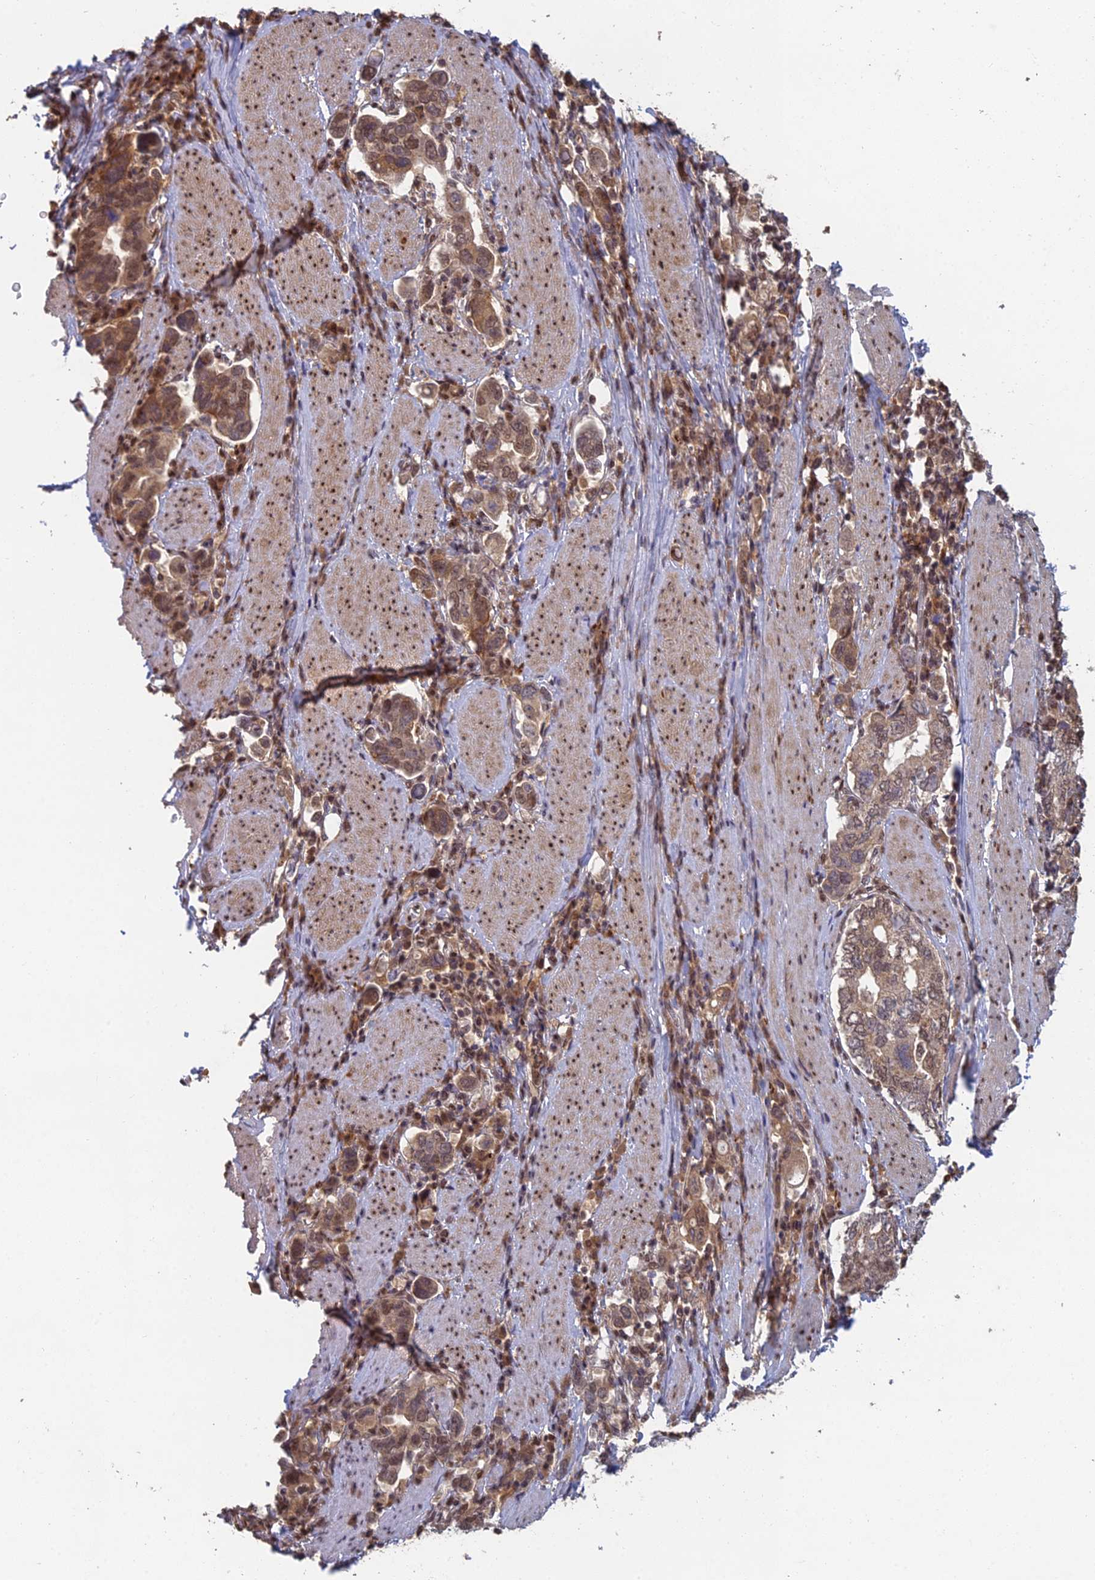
{"staining": {"intensity": "moderate", "quantity": ">75%", "location": "cytoplasmic/membranous,nuclear"}, "tissue": "stomach cancer", "cell_type": "Tumor cells", "image_type": "cancer", "snomed": [{"axis": "morphology", "description": "Adenocarcinoma, NOS"}, {"axis": "topography", "description": "Stomach, upper"}, {"axis": "topography", "description": "Stomach"}], "caption": "Tumor cells show medium levels of moderate cytoplasmic/membranous and nuclear staining in about >75% of cells in human stomach cancer.", "gene": "RANBP3", "patient": {"sex": "male", "age": 62}}